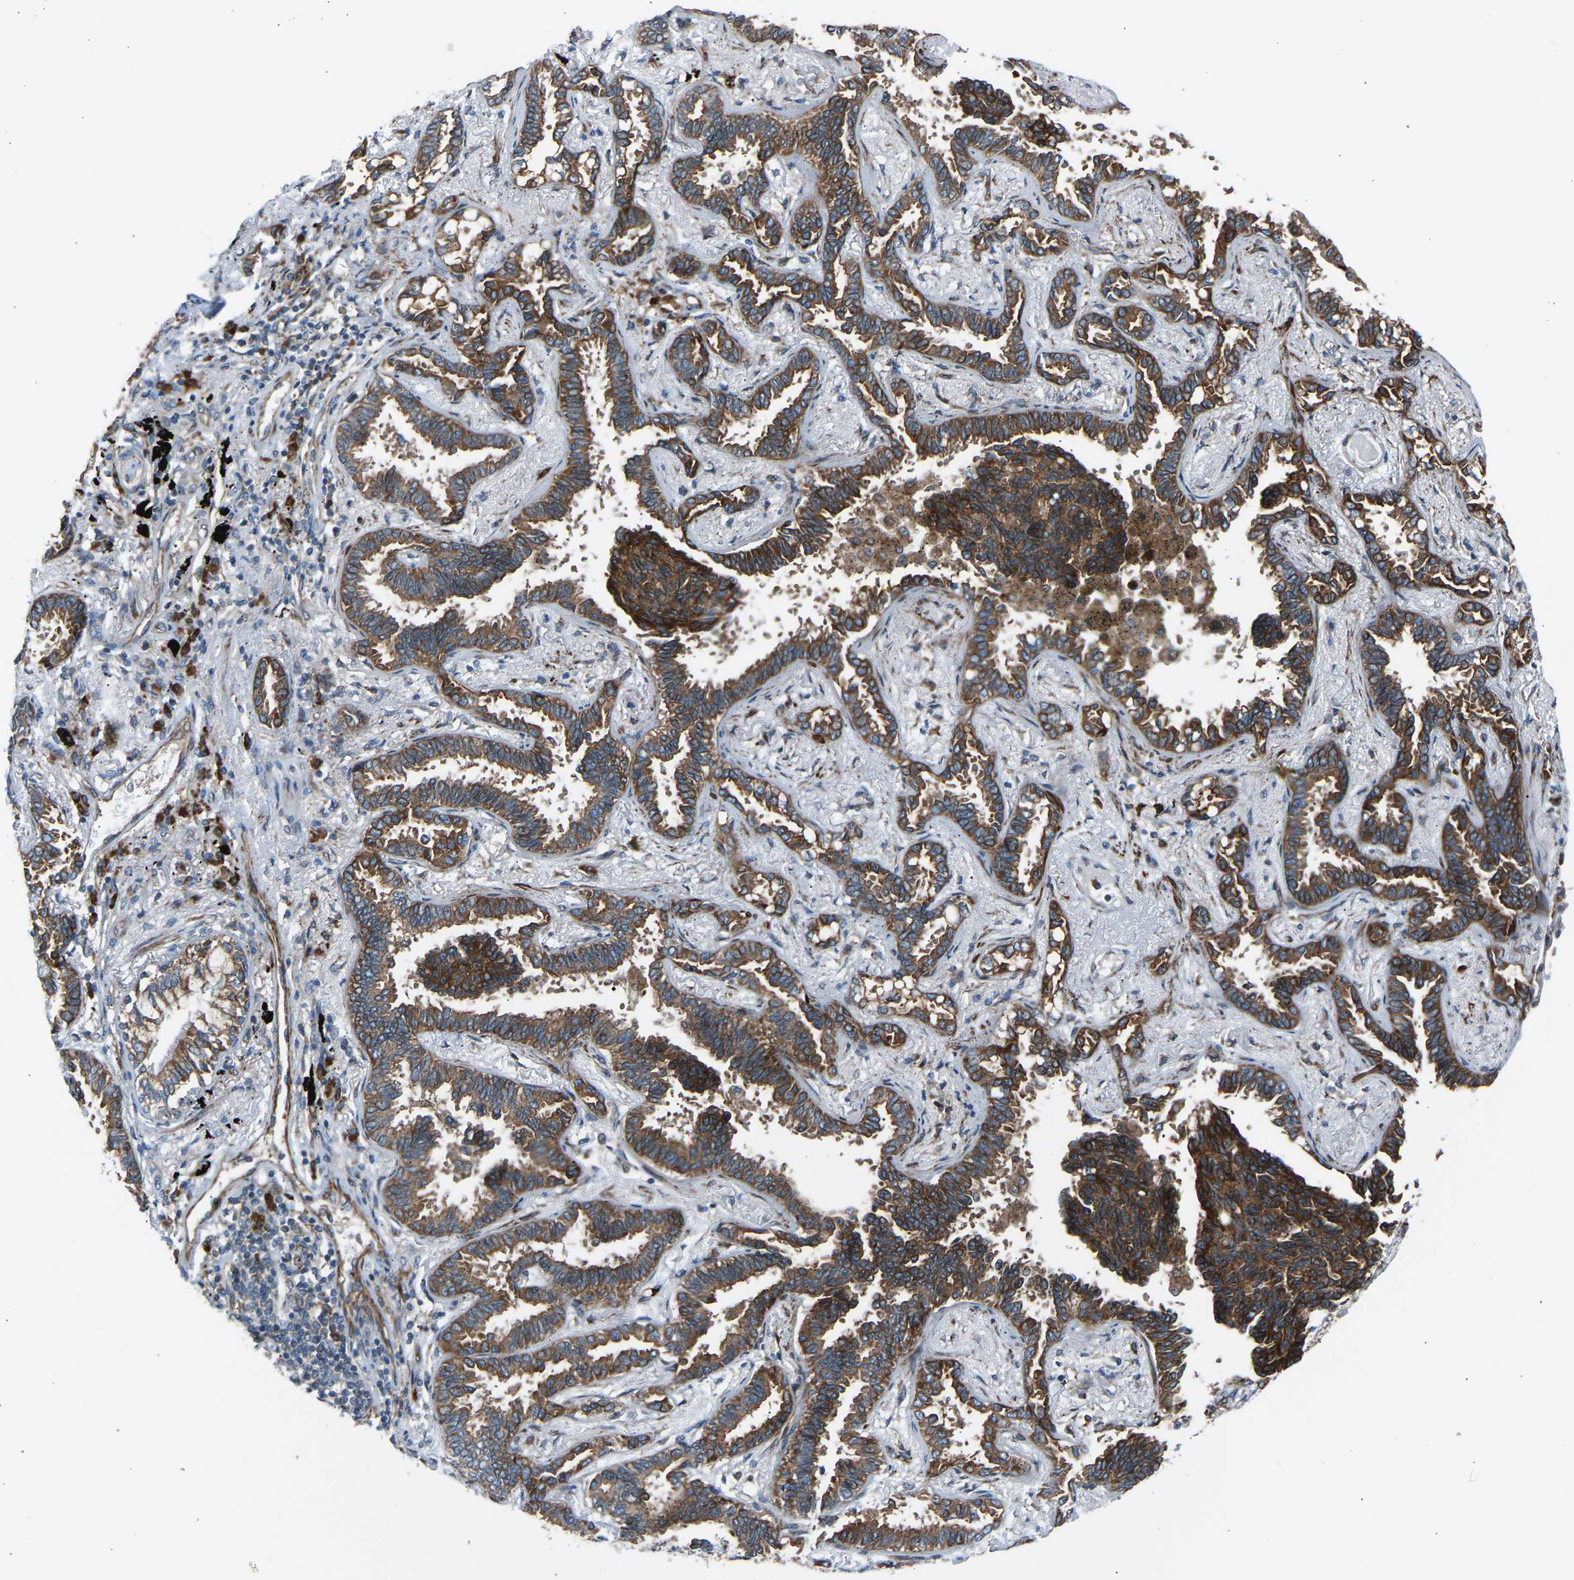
{"staining": {"intensity": "strong", "quantity": ">75%", "location": "cytoplasmic/membranous"}, "tissue": "lung cancer", "cell_type": "Tumor cells", "image_type": "cancer", "snomed": [{"axis": "morphology", "description": "Adenocarcinoma, NOS"}, {"axis": "topography", "description": "Lung"}], "caption": "Strong cytoplasmic/membranous positivity is appreciated in about >75% of tumor cells in lung adenocarcinoma. (IHC, brightfield microscopy, high magnification).", "gene": "VPS41", "patient": {"sex": "male", "age": 59}}